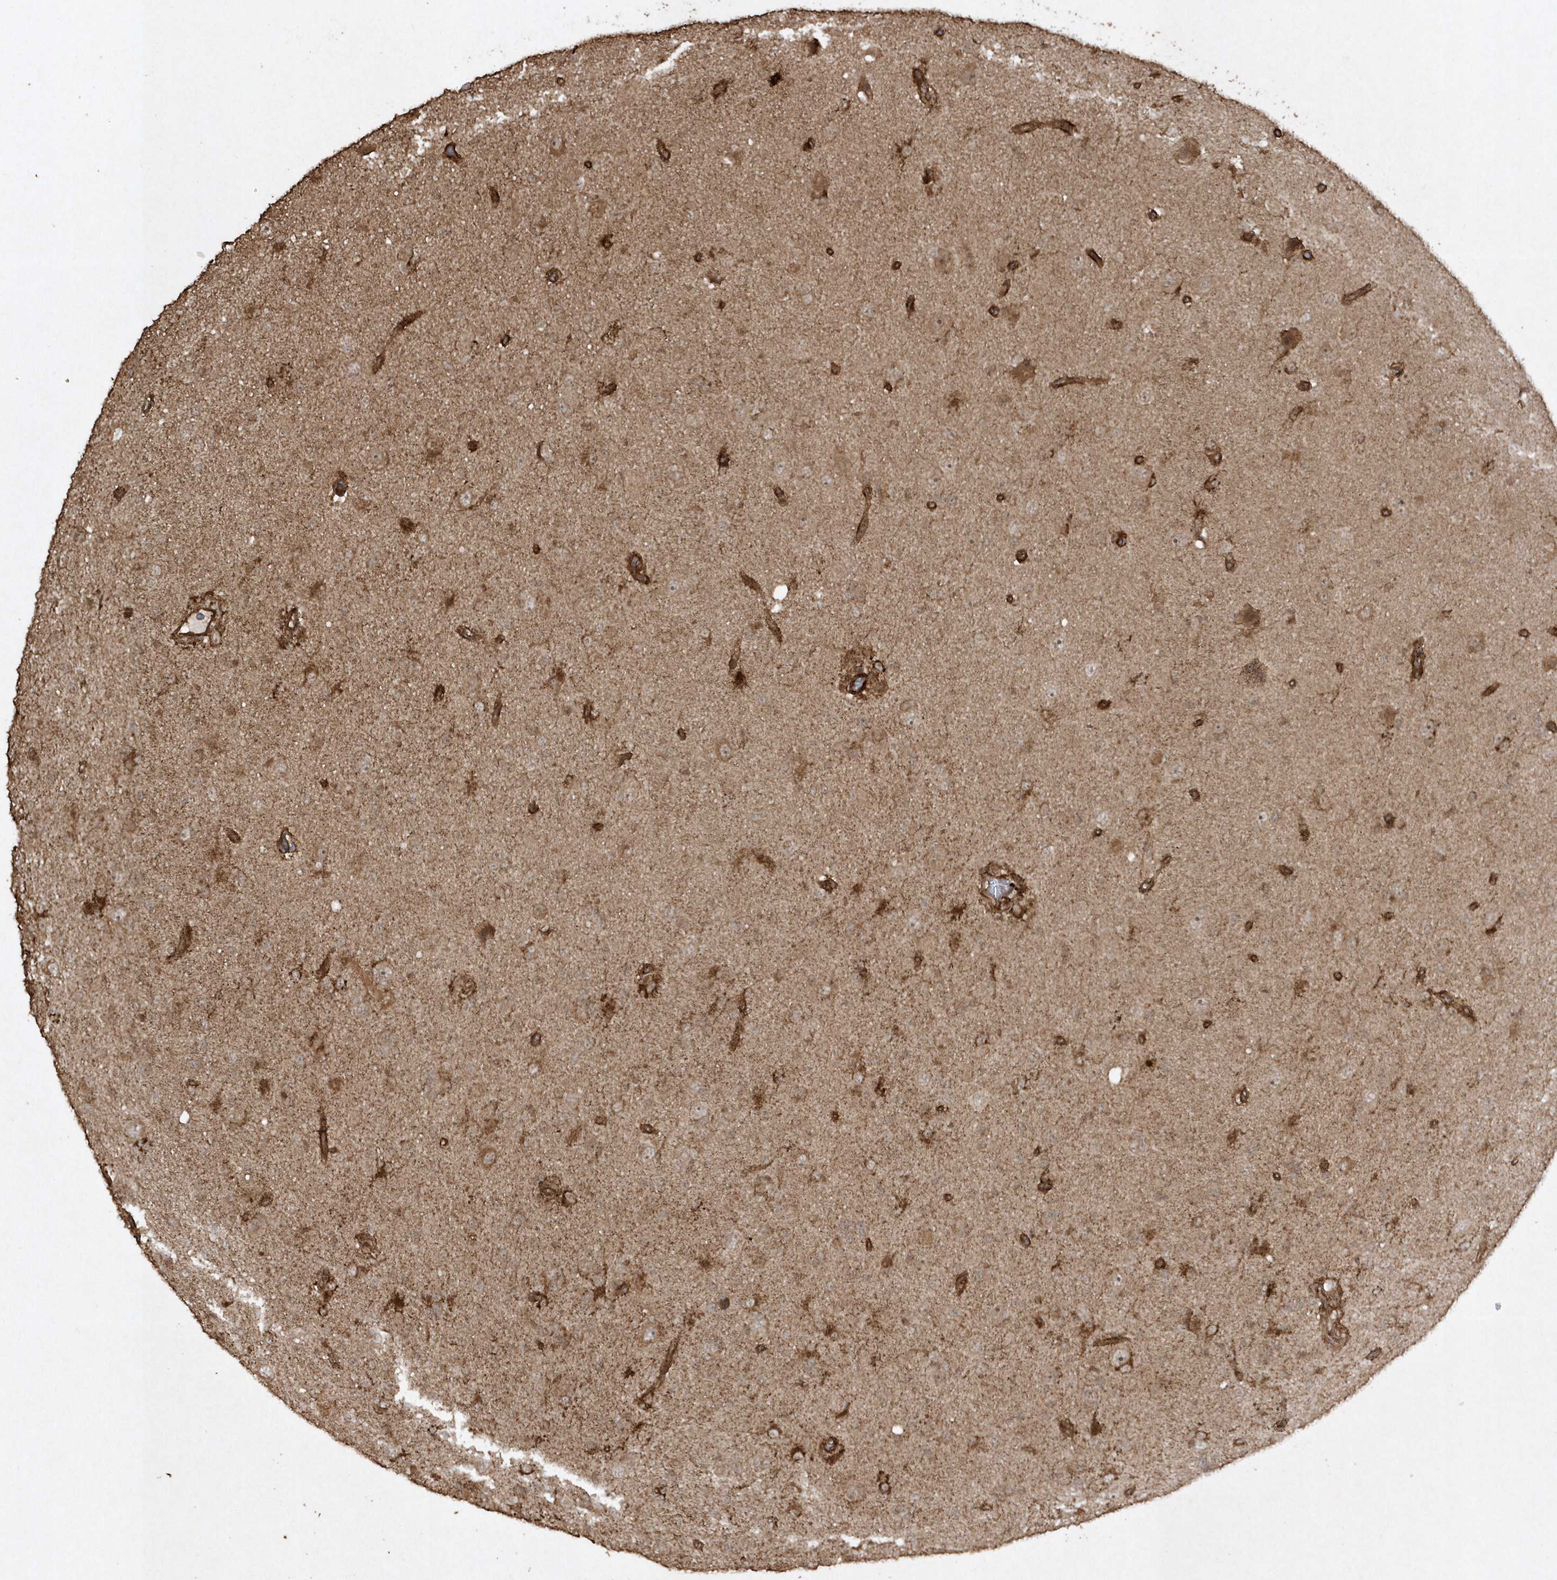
{"staining": {"intensity": "moderate", "quantity": ">75%", "location": "cytoplasmic/membranous"}, "tissue": "glioma", "cell_type": "Tumor cells", "image_type": "cancer", "snomed": [{"axis": "morphology", "description": "Glioma, malignant, High grade"}, {"axis": "topography", "description": "Brain"}], "caption": "IHC (DAB) staining of human malignant glioma (high-grade) demonstrates moderate cytoplasmic/membranous protein staining in about >75% of tumor cells.", "gene": "AVPI1", "patient": {"sex": "female", "age": 57}}